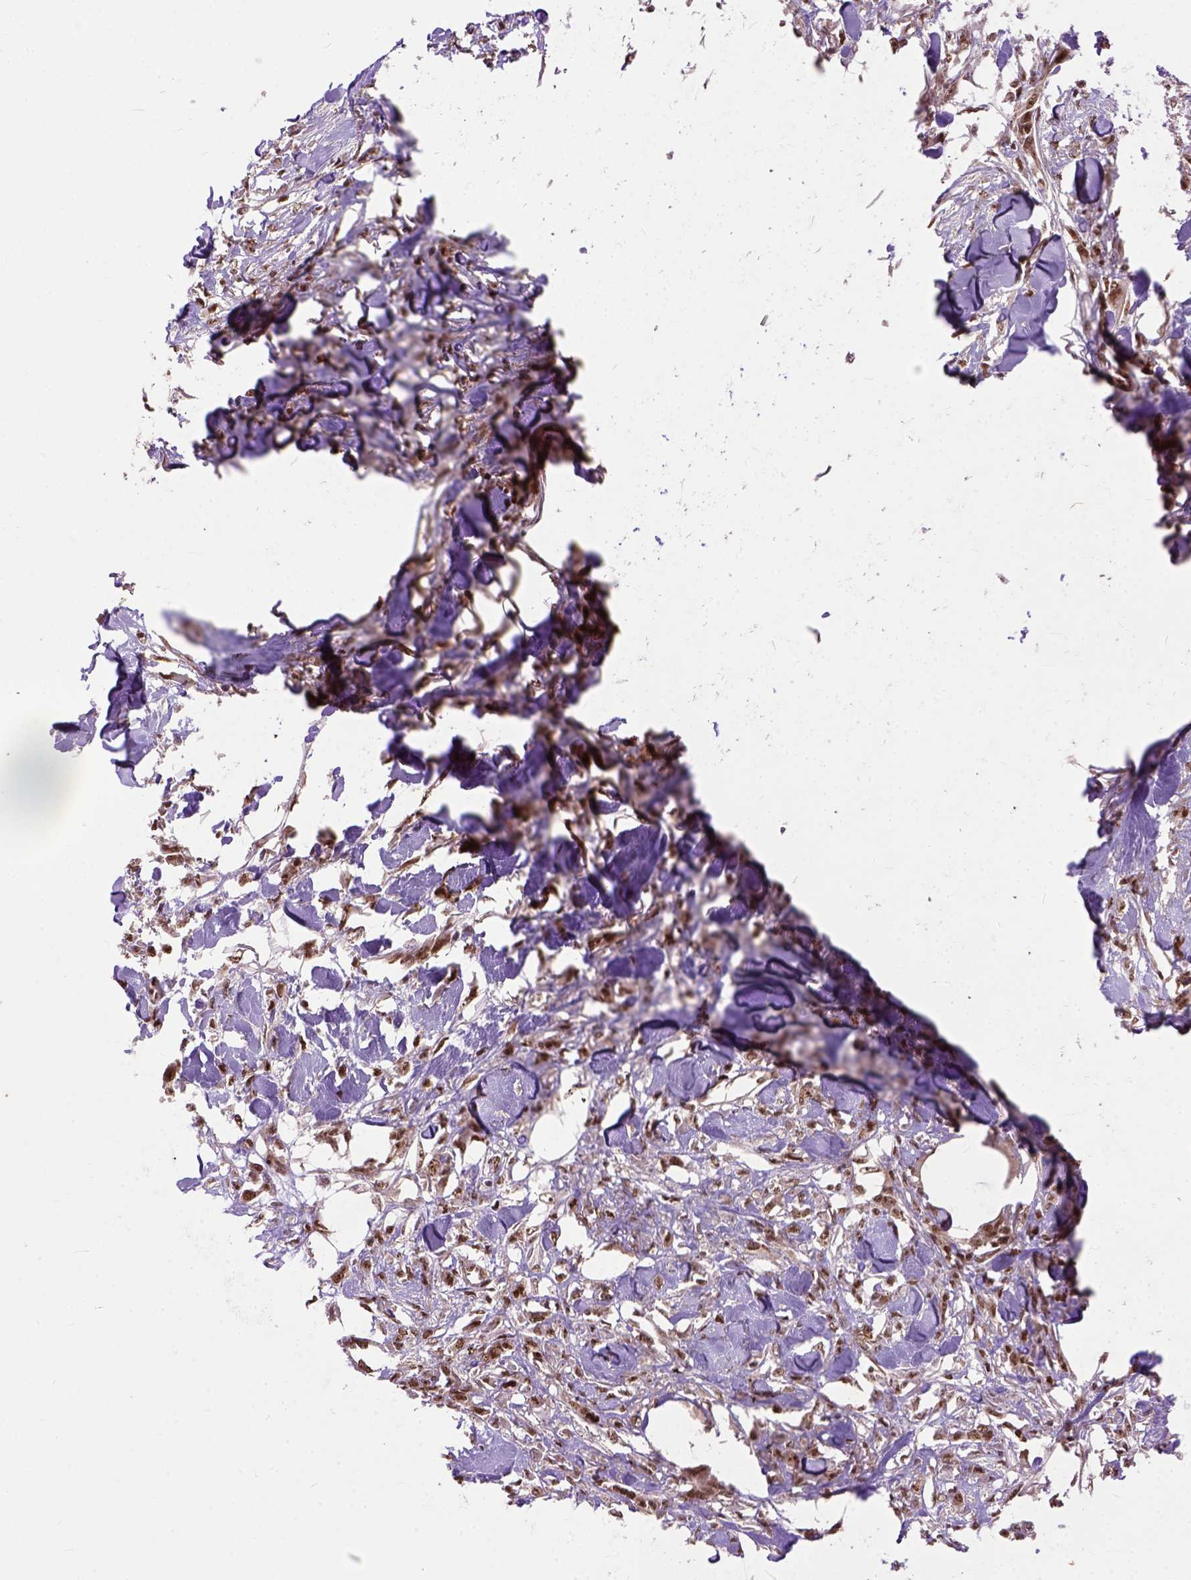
{"staining": {"intensity": "moderate", "quantity": ">75%", "location": "nuclear"}, "tissue": "skin cancer", "cell_type": "Tumor cells", "image_type": "cancer", "snomed": [{"axis": "morphology", "description": "Squamous cell carcinoma, NOS"}, {"axis": "topography", "description": "Skin"}], "caption": "Protein analysis of skin cancer (squamous cell carcinoma) tissue displays moderate nuclear positivity in approximately >75% of tumor cells. The staining was performed using DAB (3,3'-diaminobenzidine), with brown indicating positive protein expression. Nuclei are stained blue with hematoxylin.", "gene": "ZNF630", "patient": {"sex": "female", "age": 59}}